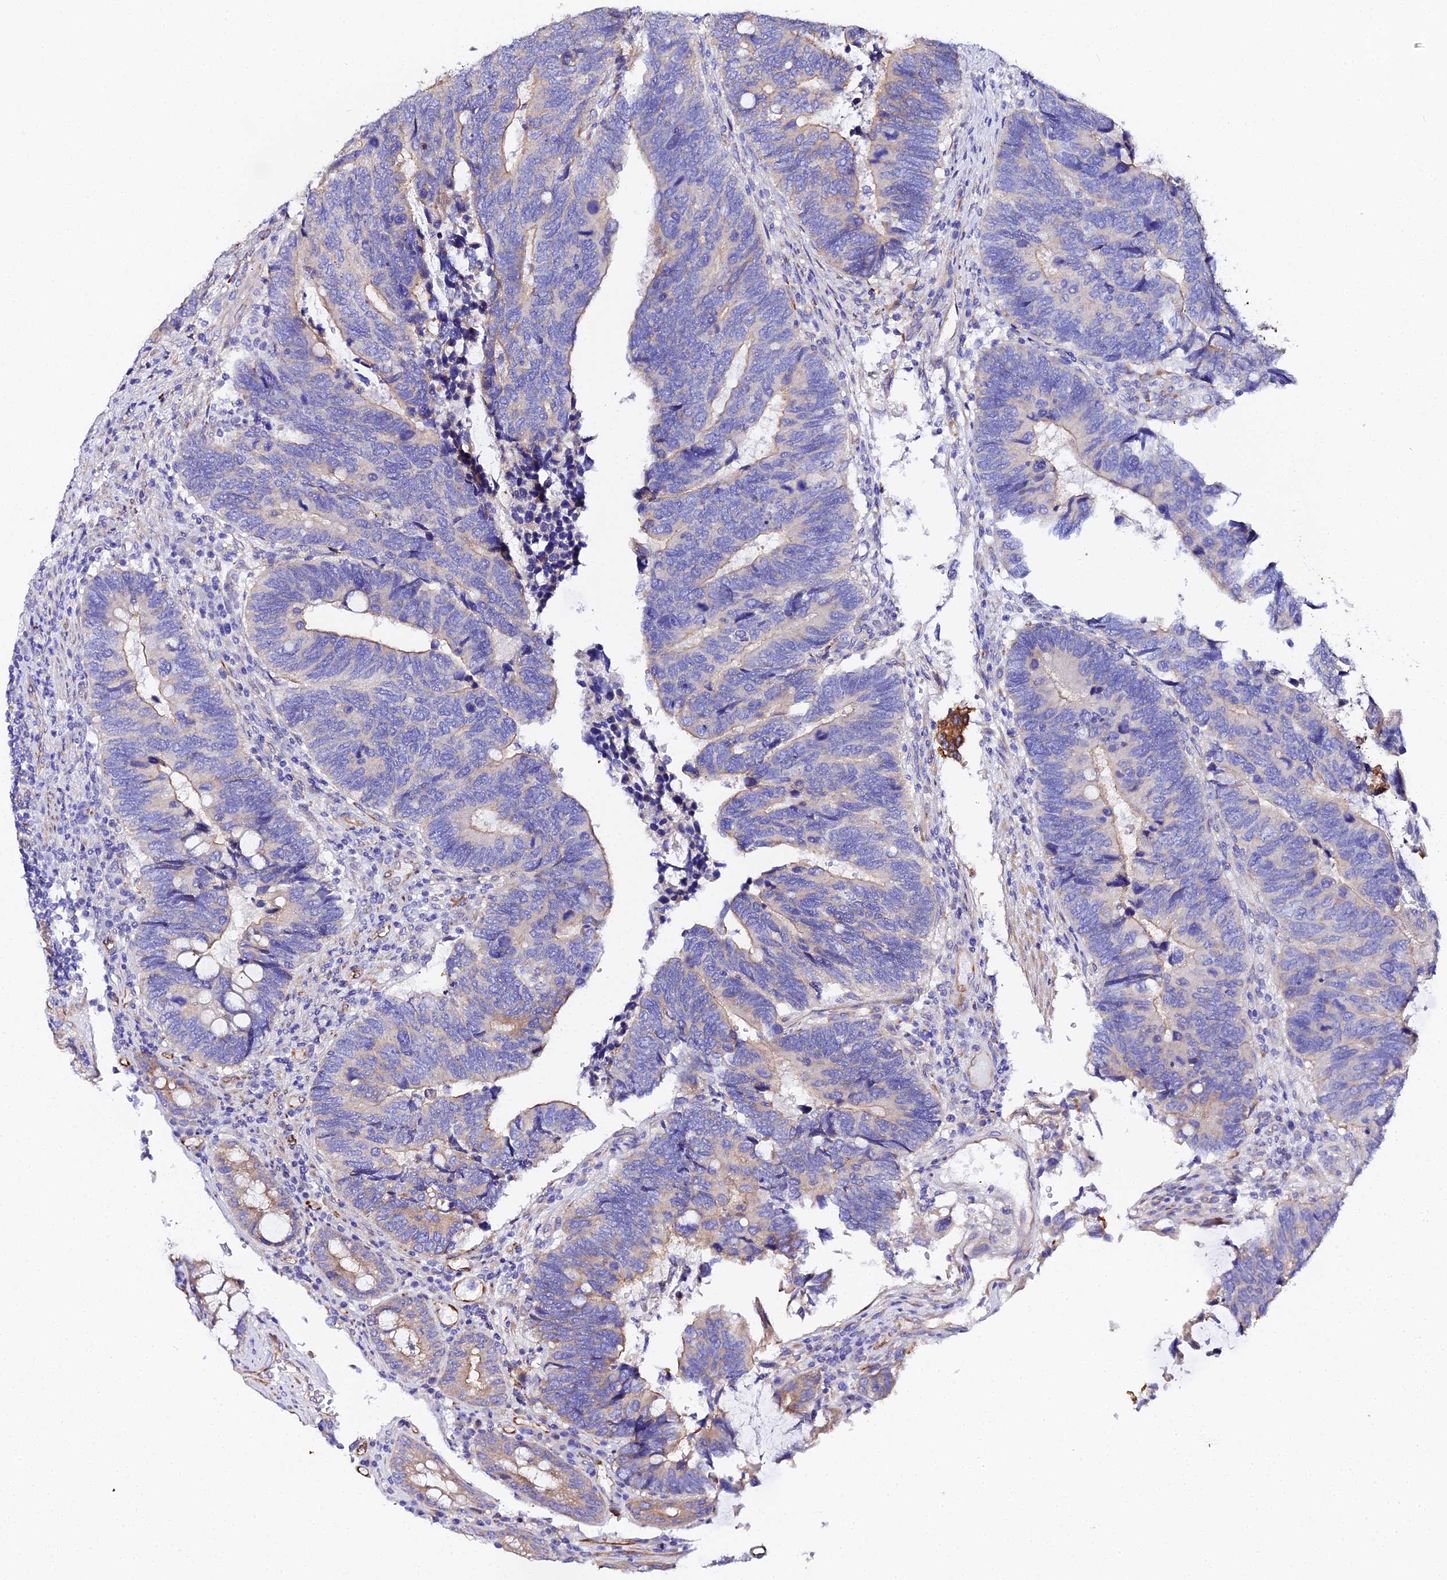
{"staining": {"intensity": "weak", "quantity": "<25%", "location": "cytoplasmic/membranous"}, "tissue": "colorectal cancer", "cell_type": "Tumor cells", "image_type": "cancer", "snomed": [{"axis": "morphology", "description": "Adenocarcinoma, NOS"}, {"axis": "topography", "description": "Colon"}], "caption": "Tumor cells show no significant protein staining in colorectal cancer.", "gene": "CFAP45", "patient": {"sex": "male", "age": 87}}